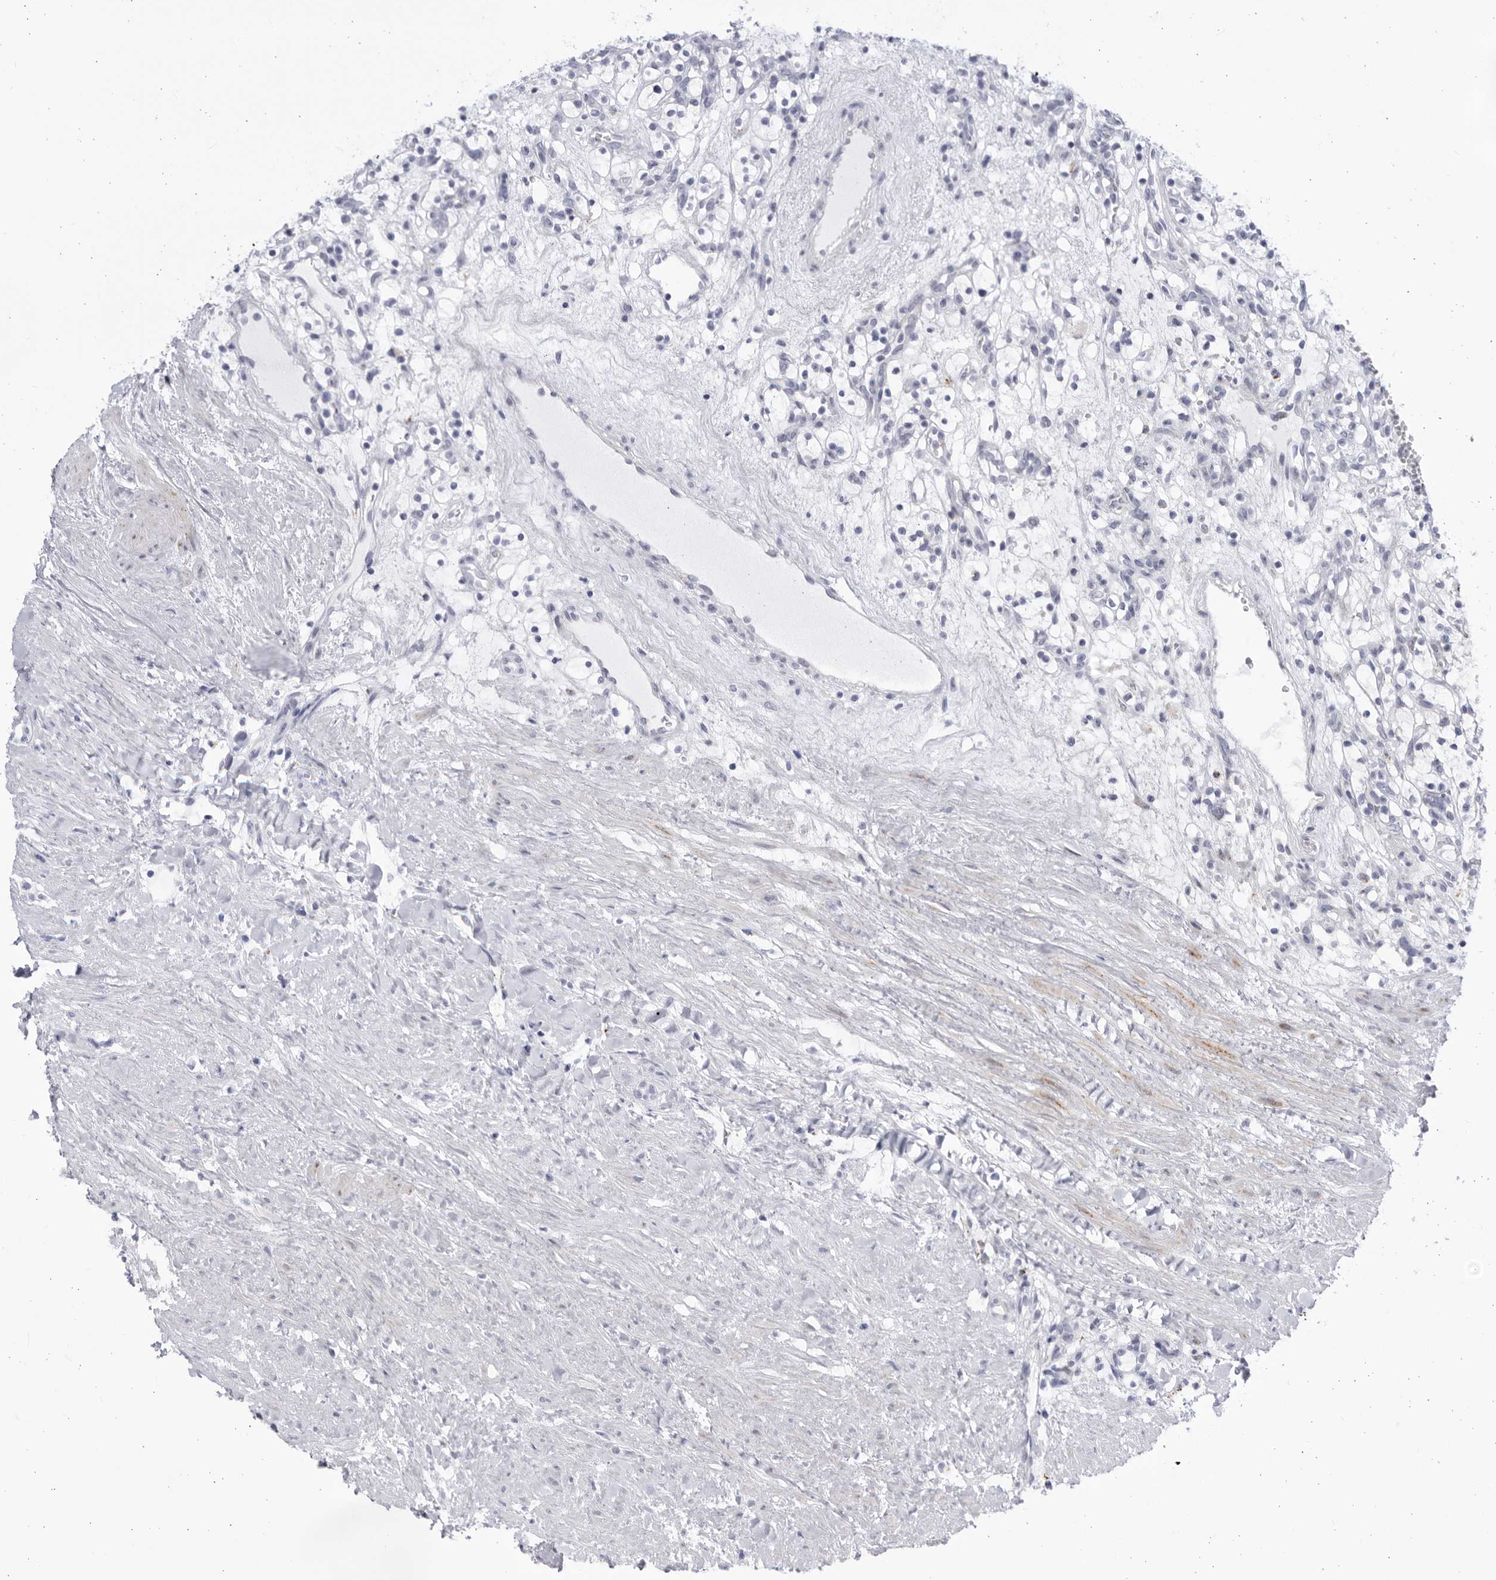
{"staining": {"intensity": "negative", "quantity": "none", "location": "none"}, "tissue": "renal cancer", "cell_type": "Tumor cells", "image_type": "cancer", "snomed": [{"axis": "morphology", "description": "Adenocarcinoma, NOS"}, {"axis": "topography", "description": "Kidney"}], "caption": "The photomicrograph displays no staining of tumor cells in renal adenocarcinoma.", "gene": "CCDC181", "patient": {"sex": "female", "age": 57}}